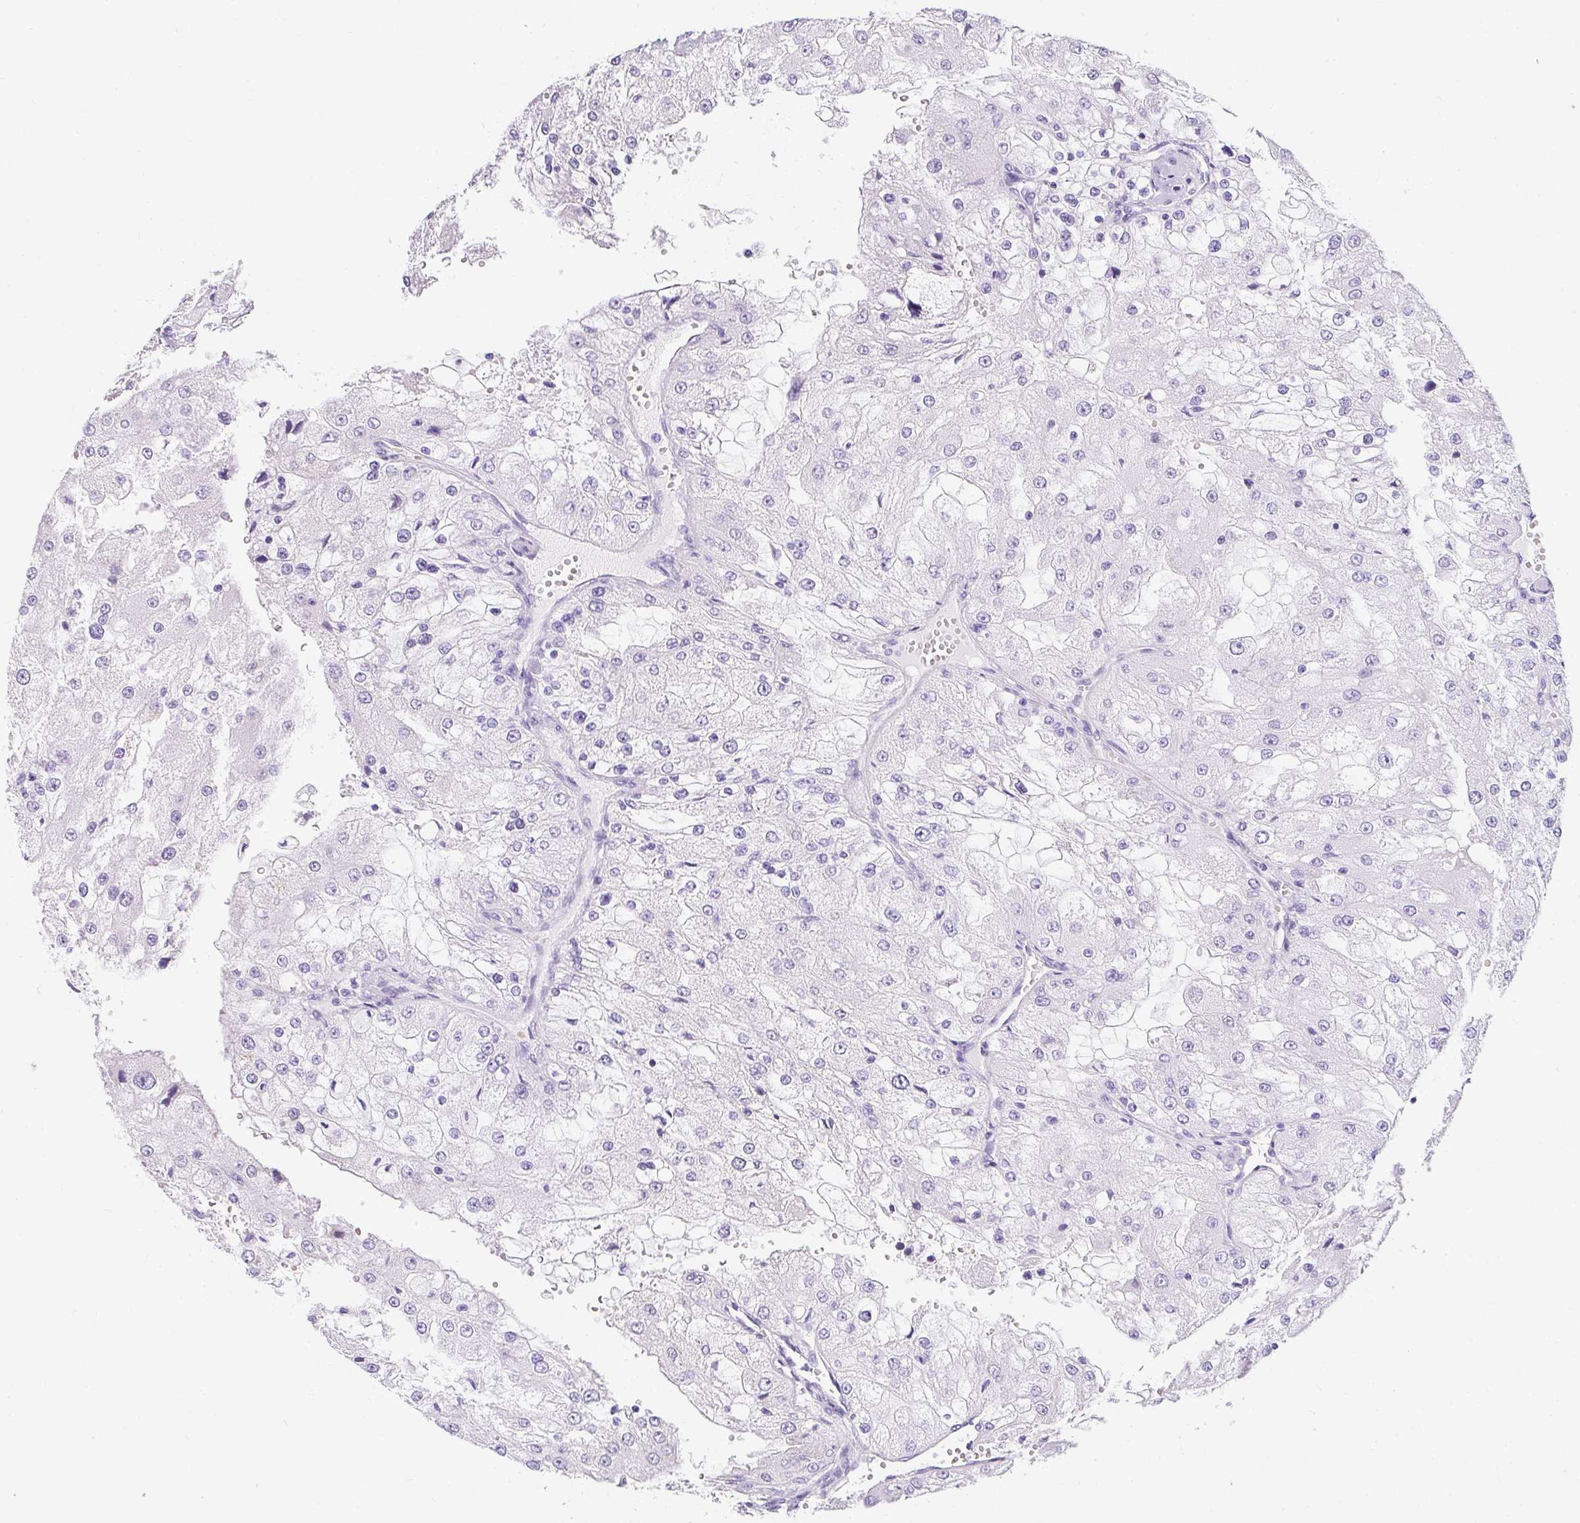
{"staining": {"intensity": "negative", "quantity": "none", "location": "none"}, "tissue": "renal cancer", "cell_type": "Tumor cells", "image_type": "cancer", "snomed": [{"axis": "morphology", "description": "Adenocarcinoma, NOS"}, {"axis": "topography", "description": "Kidney"}], "caption": "Tumor cells show no significant protein staining in renal cancer.", "gene": "DTX4", "patient": {"sex": "female", "age": 74}}